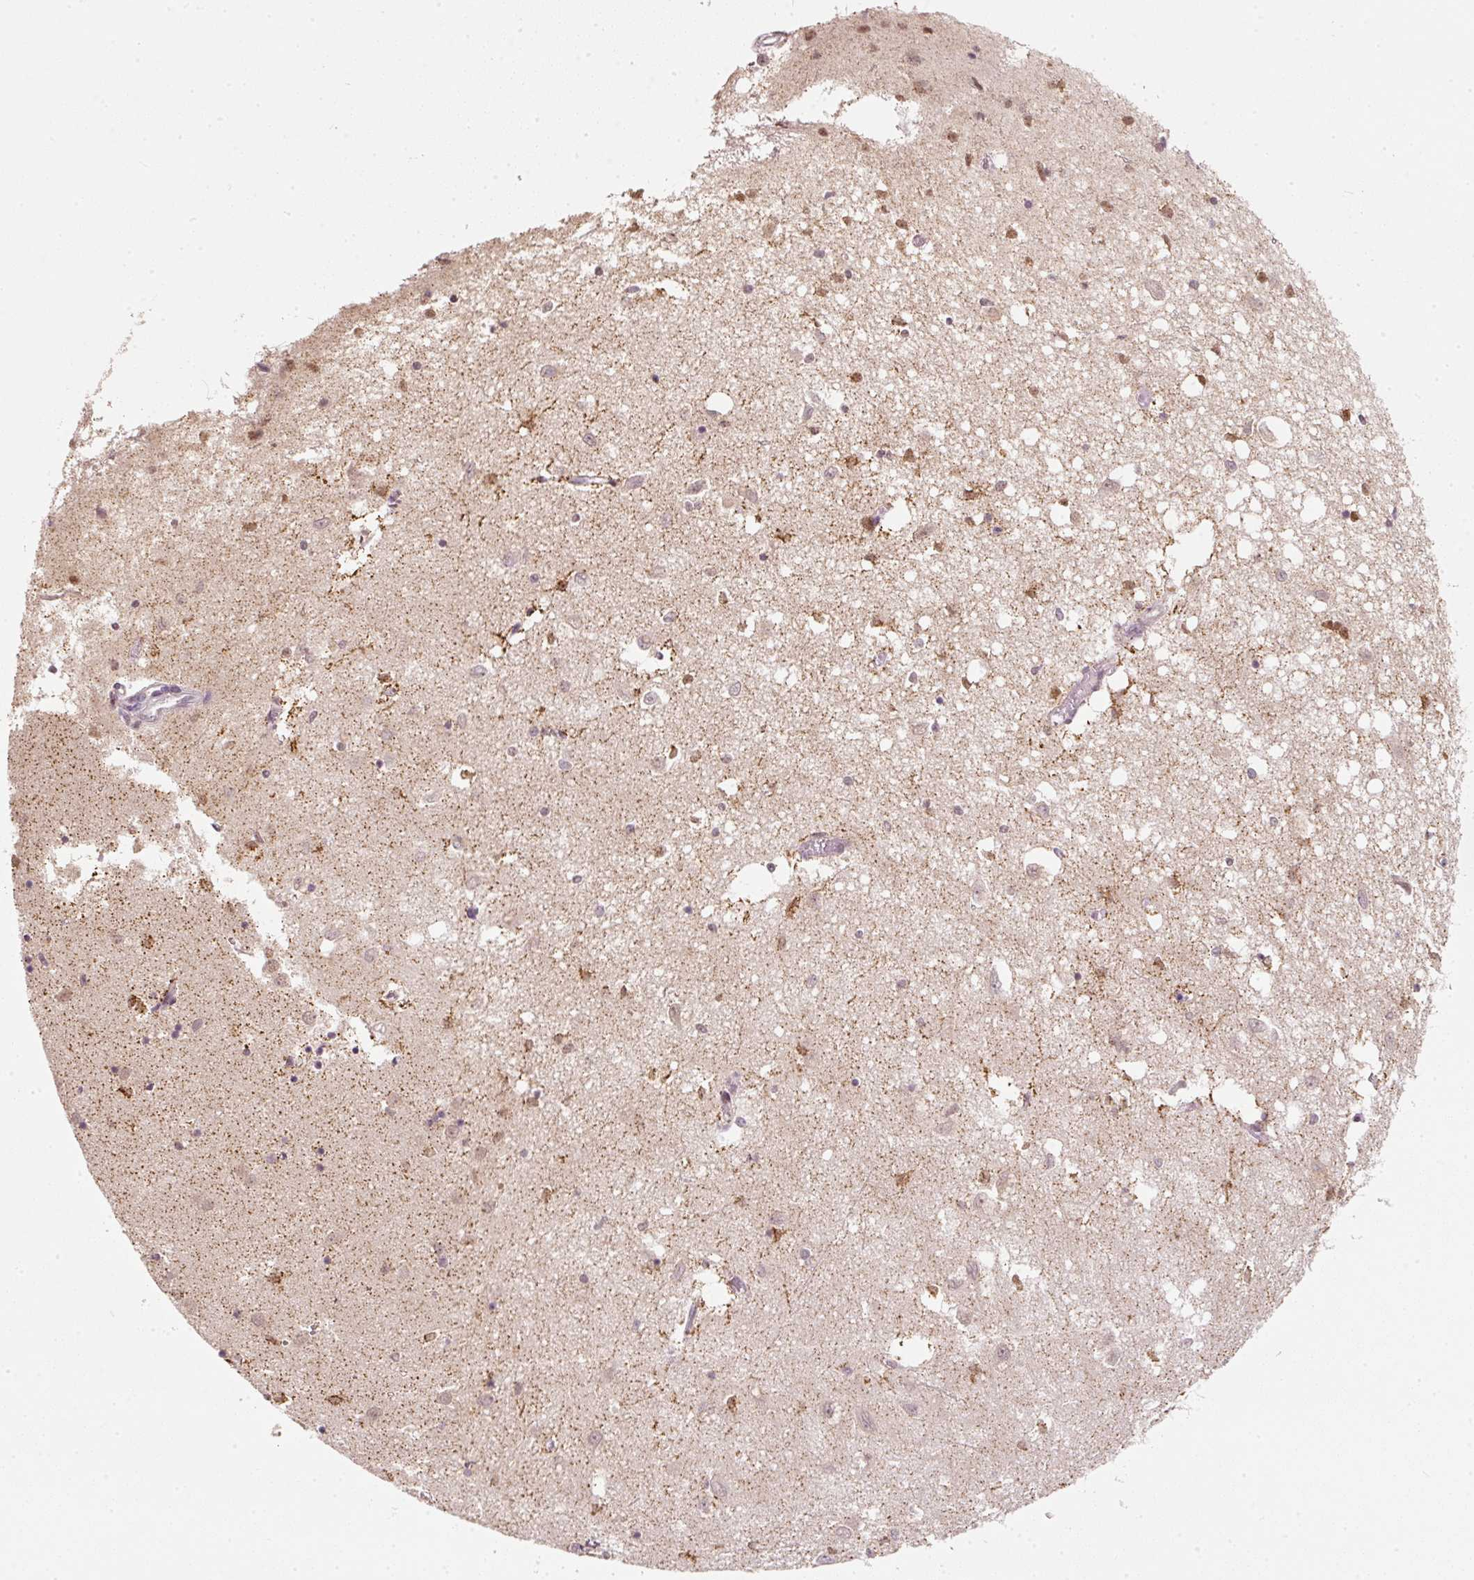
{"staining": {"intensity": "strong", "quantity": "25%-75%", "location": "nuclear"}, "tissue": "caudate", "cell_type": "Glial cells", "image_type": "normal", "snomed": [{"axis": "morphology", "description": "Normal tissue, NOS"}, {"axis": "topography", "description": "Lateral ventricle wall"}], "caption": "The photomicrograph displays immunohistochemical staining of benign caudate. There is strong nuclear expression is identified in about 25%-75% of glial cells.", "gene": "FSTL3", "patient": {"sex": "male", "age": 70}}